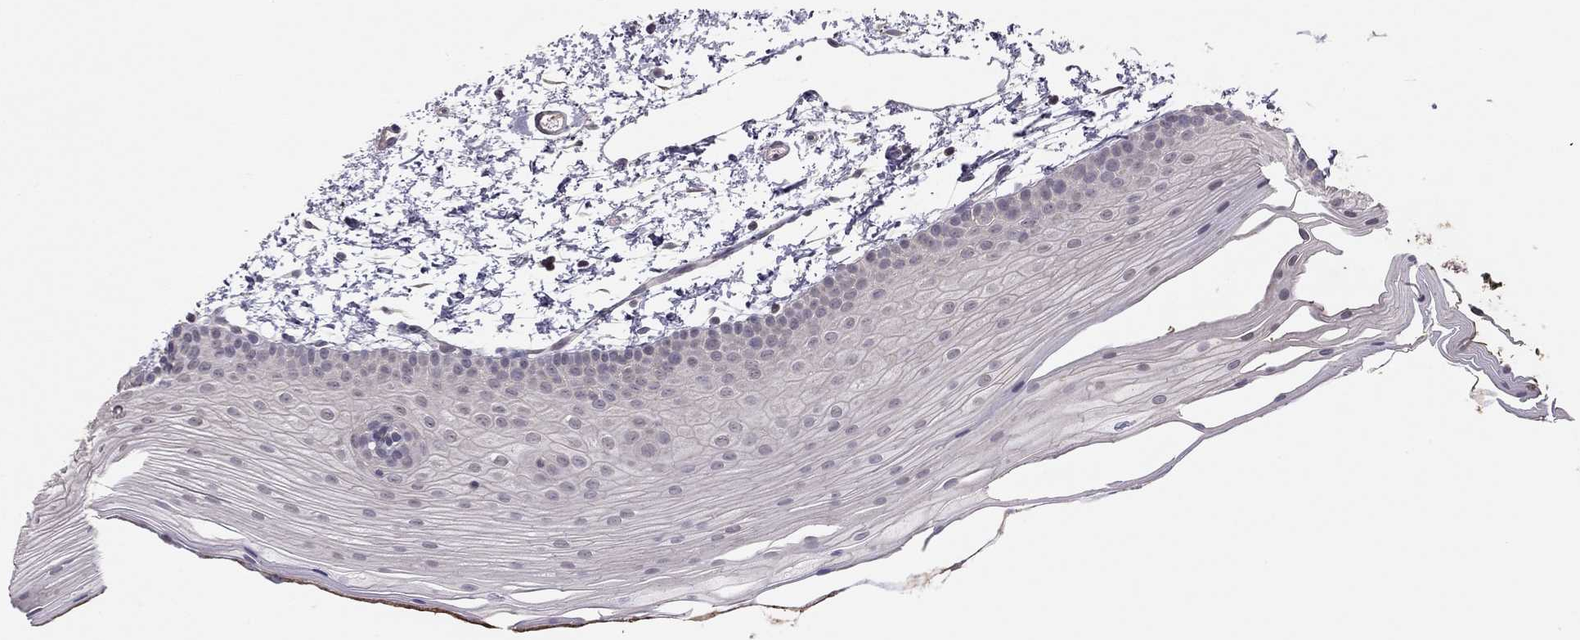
{"staining": {"intensity": "negative", "quantity": "none", "location": "none"}, "tissue": "oral mucosa", "cell_type": "Squamous epithelial cells", "image_type": "normal", "snomed": [{"axis": "morphology", "description": "Normal tissue, NOS"}, {"axis": "topography", "description": "Oral tissue"}], "caption": "Photomicrograph shows no significant protein staining in squamous epithelial cells of benign oral mucosa.", "gene": "HSF2BP", "patient": {"sex": "female", "age": 57}}